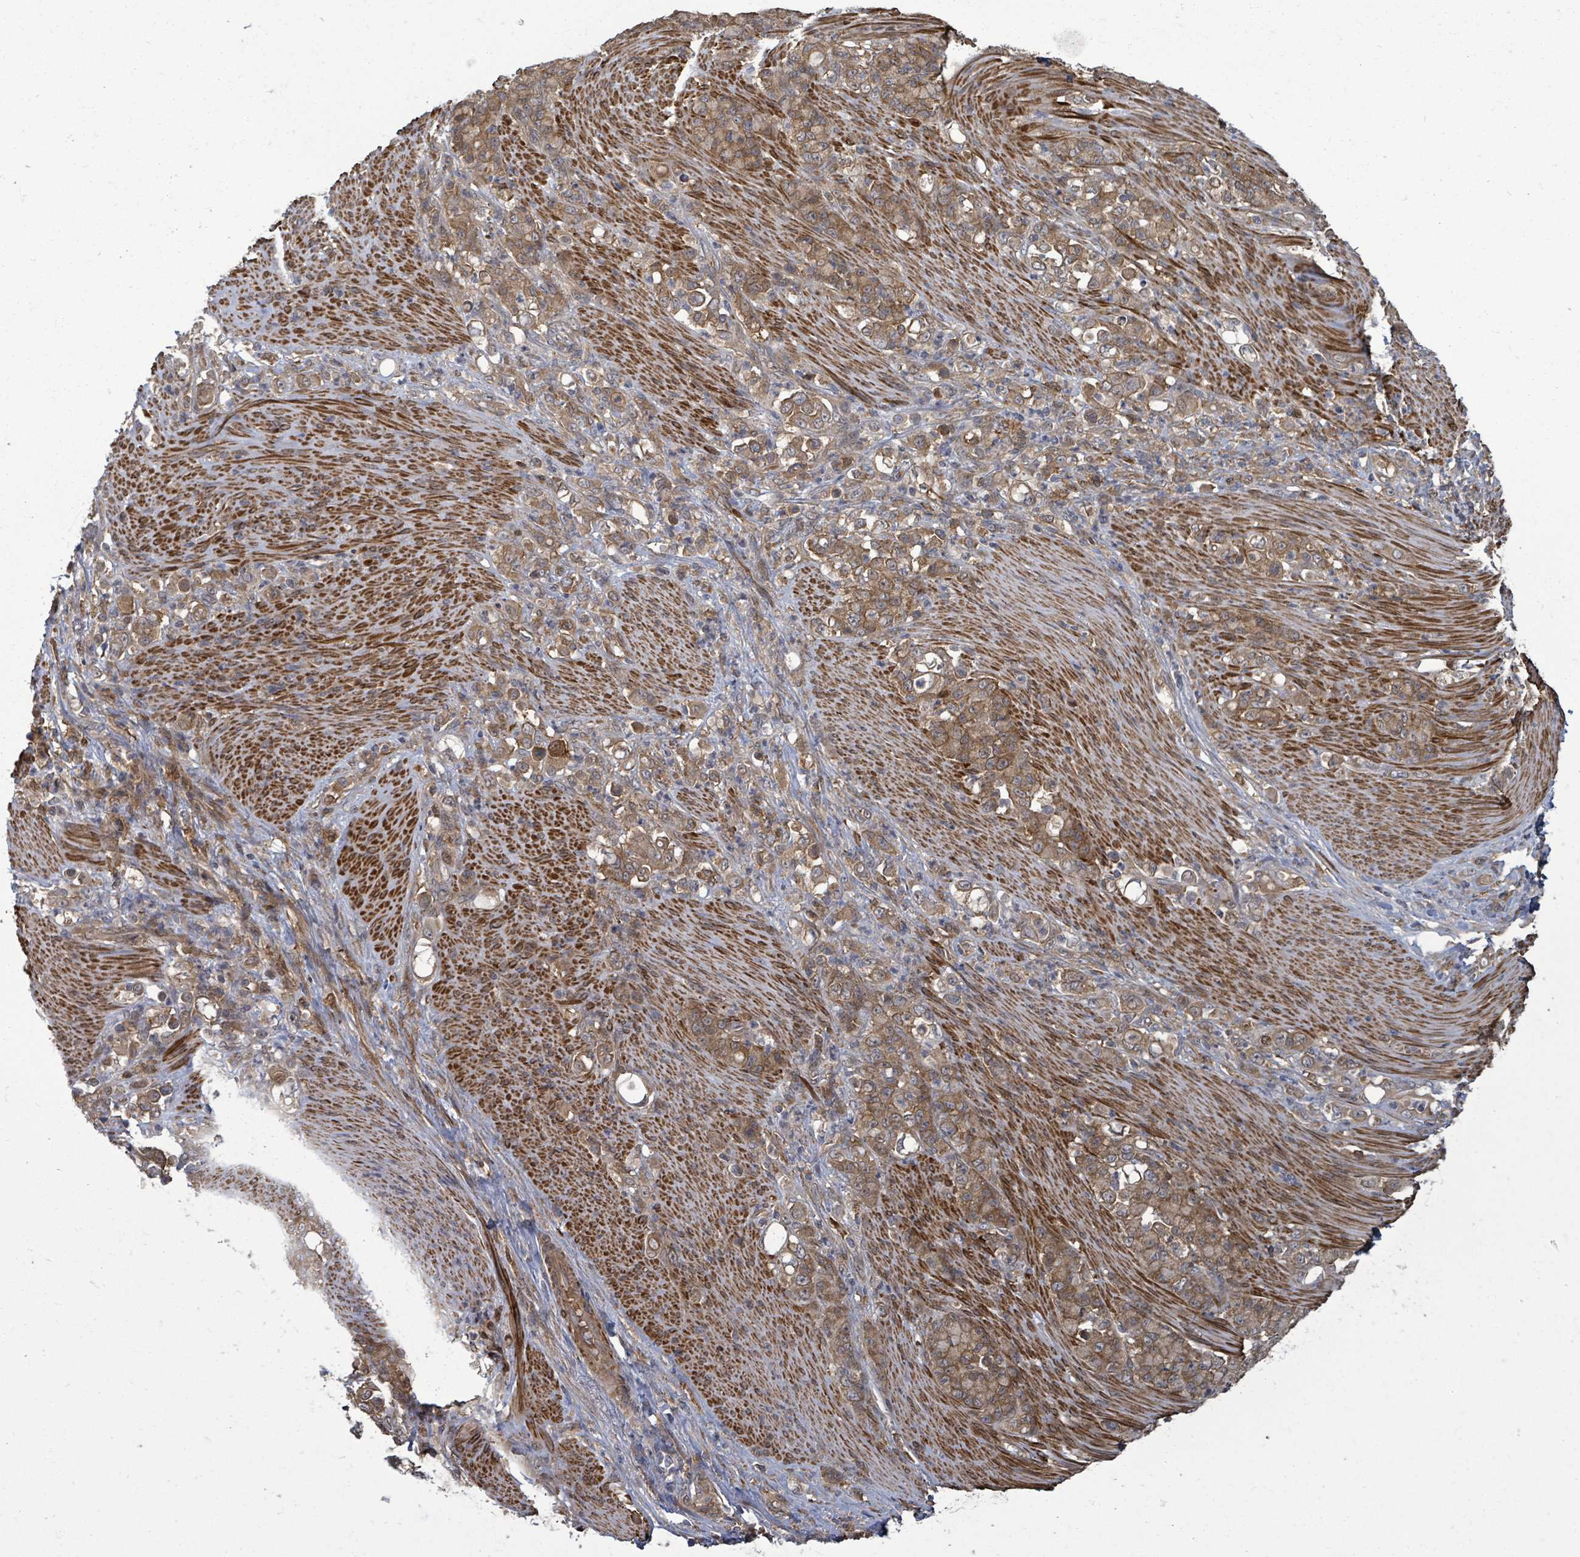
{"staining": {"intensity": "moderate", "quantity": ">75%", "location": "cytoplasmic/membranous"}, "tissue": "stomach cancer", "cell_type": "Tumor cells", "image_type": "cancer", "snomed": [{"axis": "morphology", "description": "Adenocarcinoma, NOS"}, {"axis": "topography", "description": "Stomach"}], "caption": "The immunohistochemical stain shows moderate cytoplasmic/membranous positivity in tumor cells of stomach cancer tissue.", "gene": "MAP3K6", "patient": {"sex": "female", "age": 79}}